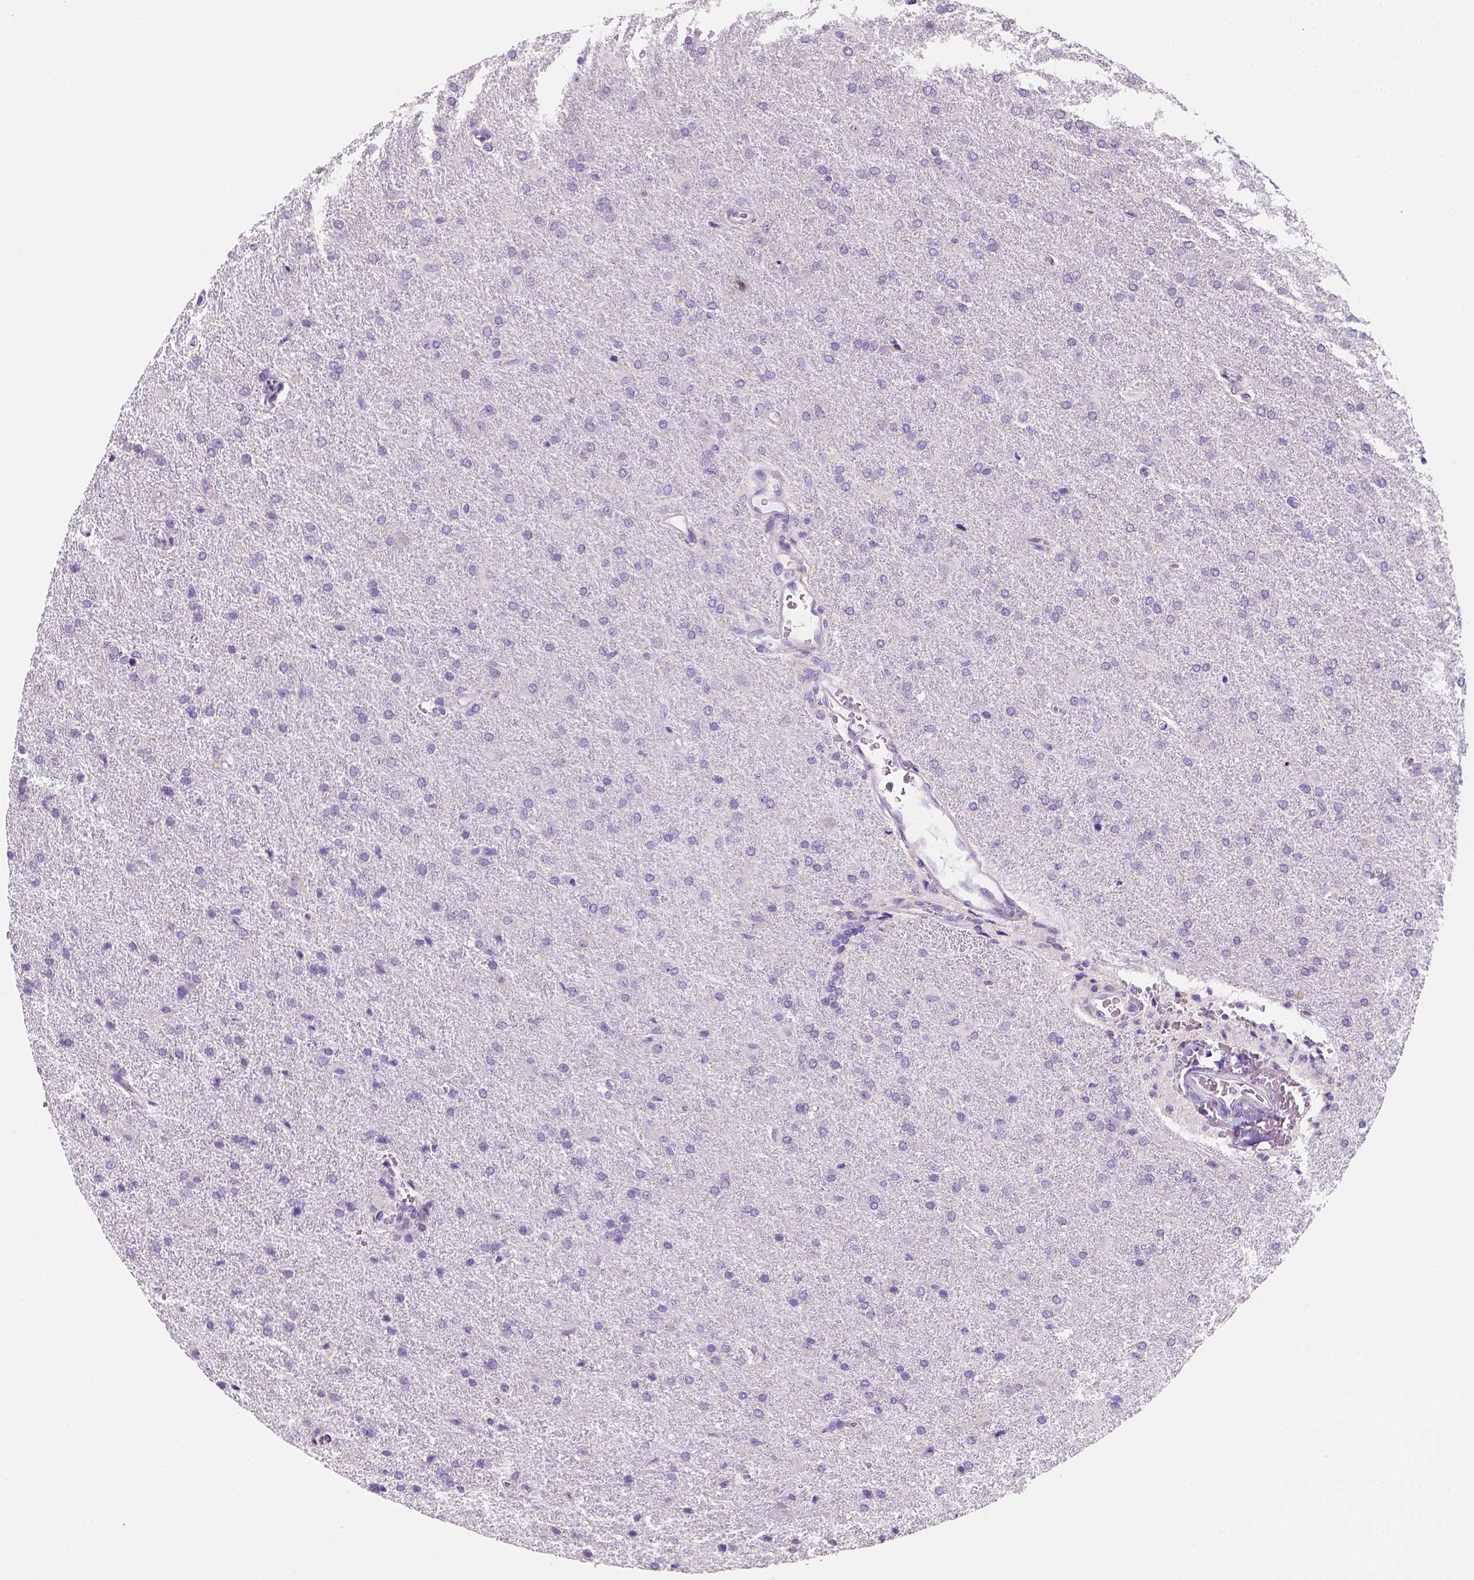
{"staining": {"intensity": "negative", "quantity": "none", "location": "none"}, "tissue": "glioma", "cell_type": "Tumor cells", "image_type": "cancer", "snomed": [{"axis": "morphology", "description": "Glioma, malignant, High grade"}, {"axis": "topography", "description": "Brain"}], "caption": "High power microscopy micrograph of an immunohistochemistry (IHC) micrograph of high-grade glioma (malignant), revealing no significant expression in tumor cells.", "gene": "CES2", "patient": {"sex": "male", "age": 68}}